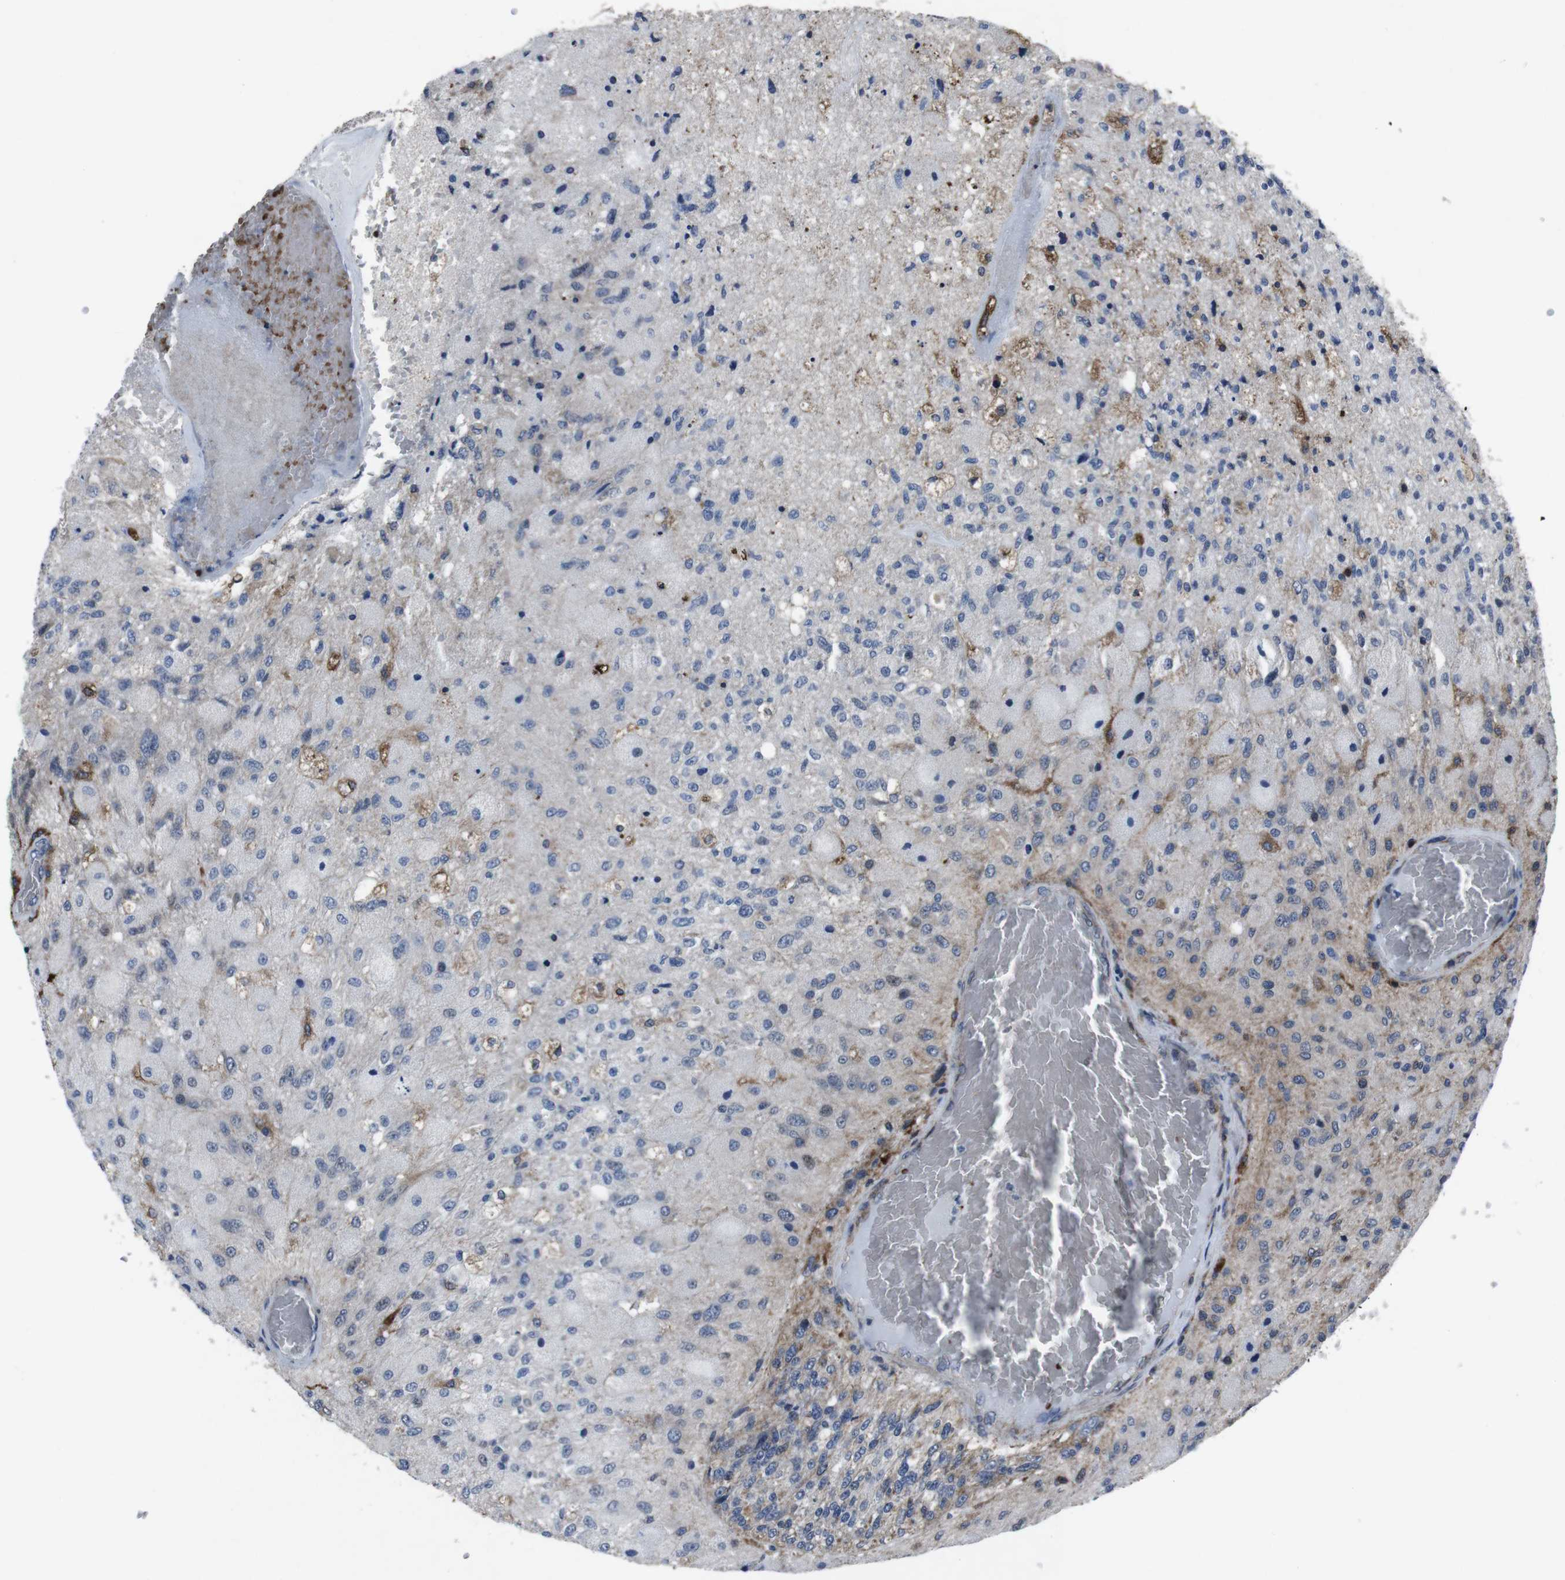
{"staining": {"intensity": "negative", "quantity": "none", "location": "none"}, "tissue": "glioma", "cell_type": "Tumor cells", "image_type": "cancer", "snomed": [{"axis": "morphology", "description": "Normal tissue, NOS"}, {"axis": "morphology", "description": "Glioma, malignant, High grade"}, {"axis": "topography", "description": "Cerebral cortex"}], "caption": "IHC histopathology image of high-grade glioma (malignant) stained for a protein (brown), which displays no positivity in tumor cells.", "gene": "STAT4", "patient": {"sex": "male", "age": 77}}